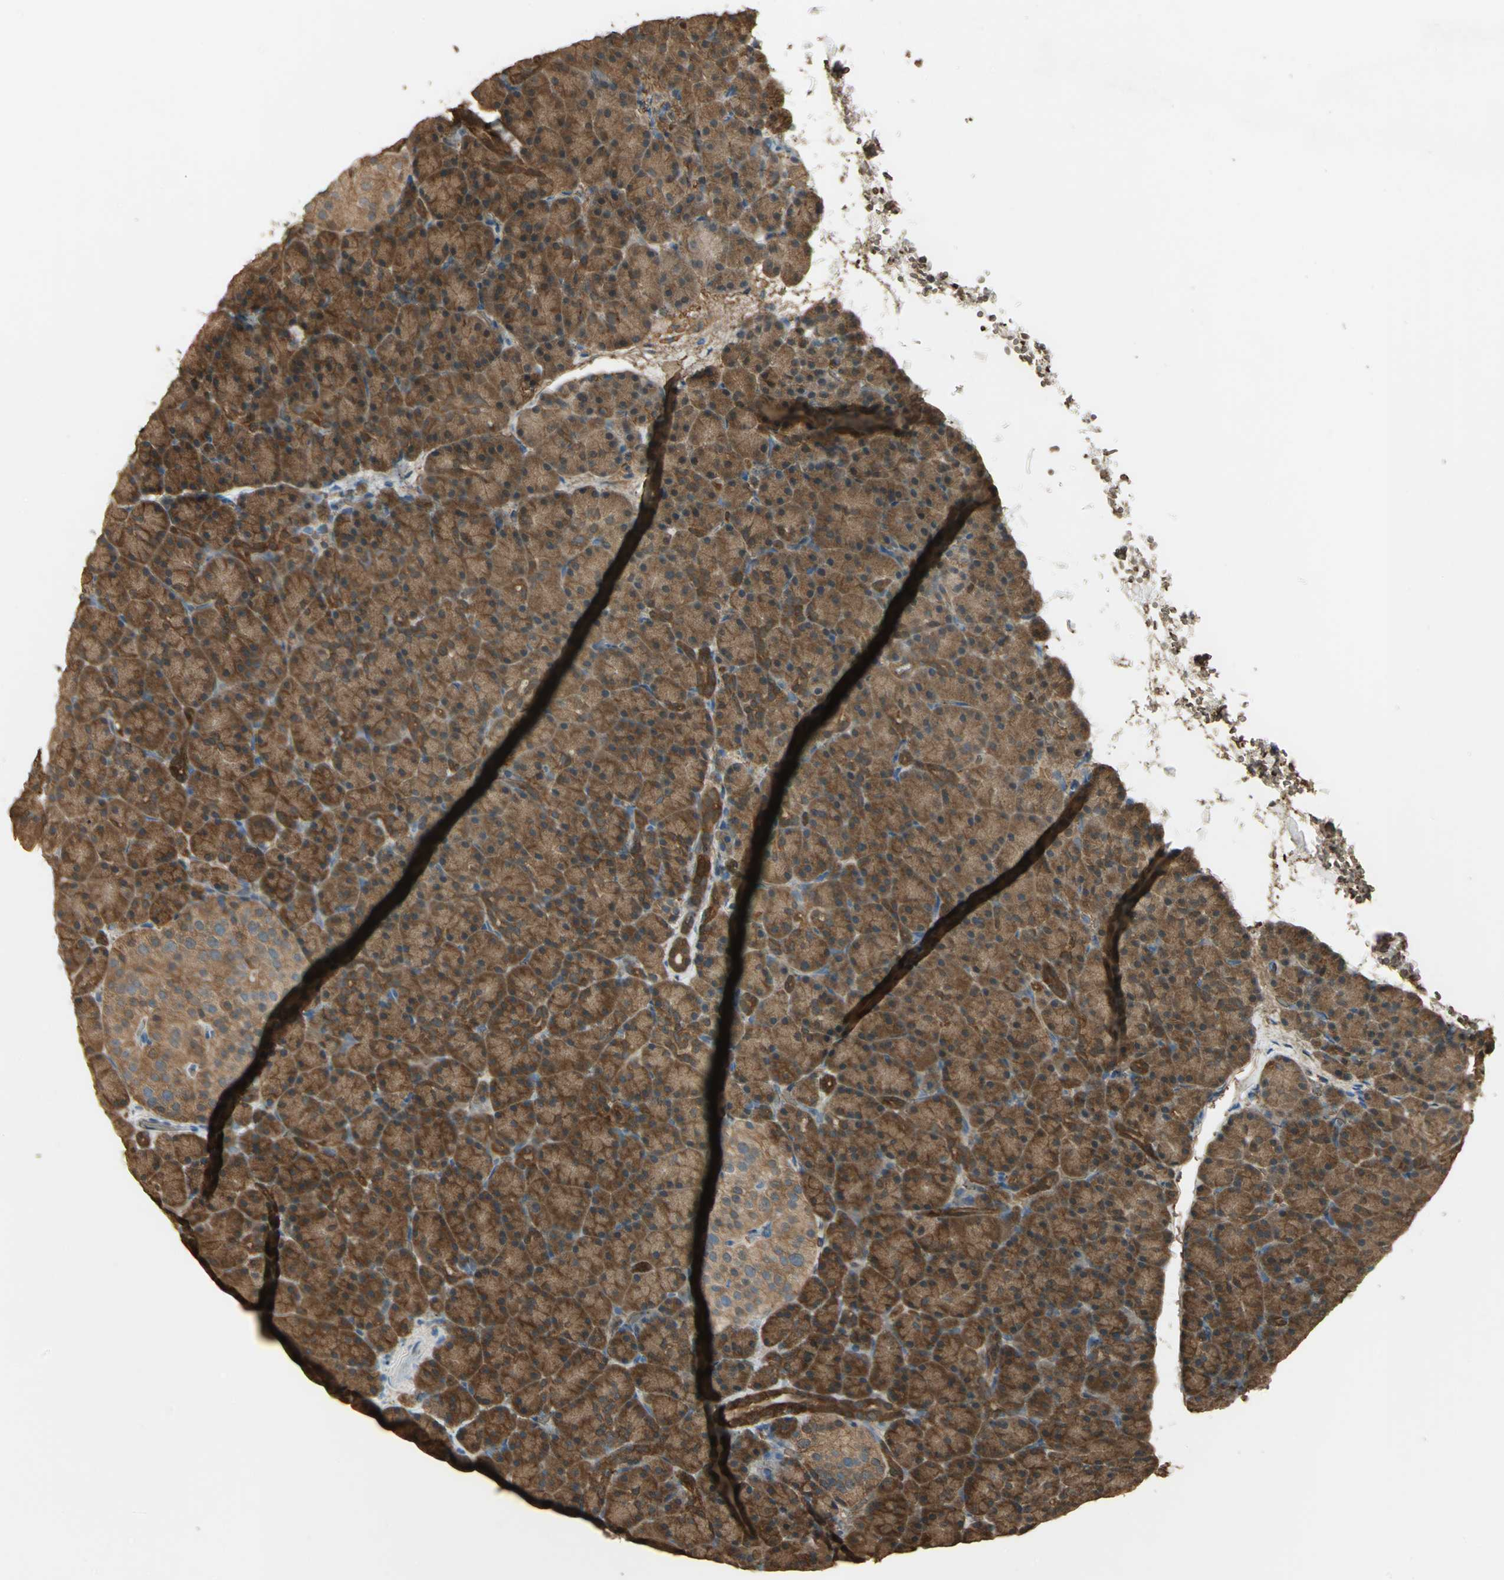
{"staining": {"intensity": "strong", "quantity": ">75%", "location": "cytoplasmic/membranous"}, "tissue": "pancreas", "cell_type": "Exocrine glandular cells", "image_type": "normal", "snomed": [{"axis": "morphology", "description": "Normal tissue, NOS"}, {"axis": "topography", "description": "Pancreas"}], "caption": "IHC staining of normal pancreas, which shows high levels of strong cytoplasmic/membranous staining in approximately >75% of exocrine glandular cells indicating strong cytoplasmic/membranous protein expression. The staining was performed using DAB (3,3'-diaminobenzidine) (brown) for protein detection and nuclei were counterstained in hematoxylin (blue).", "gene": "DDAH1", "patient": {"sex": "female", "age": 43}}